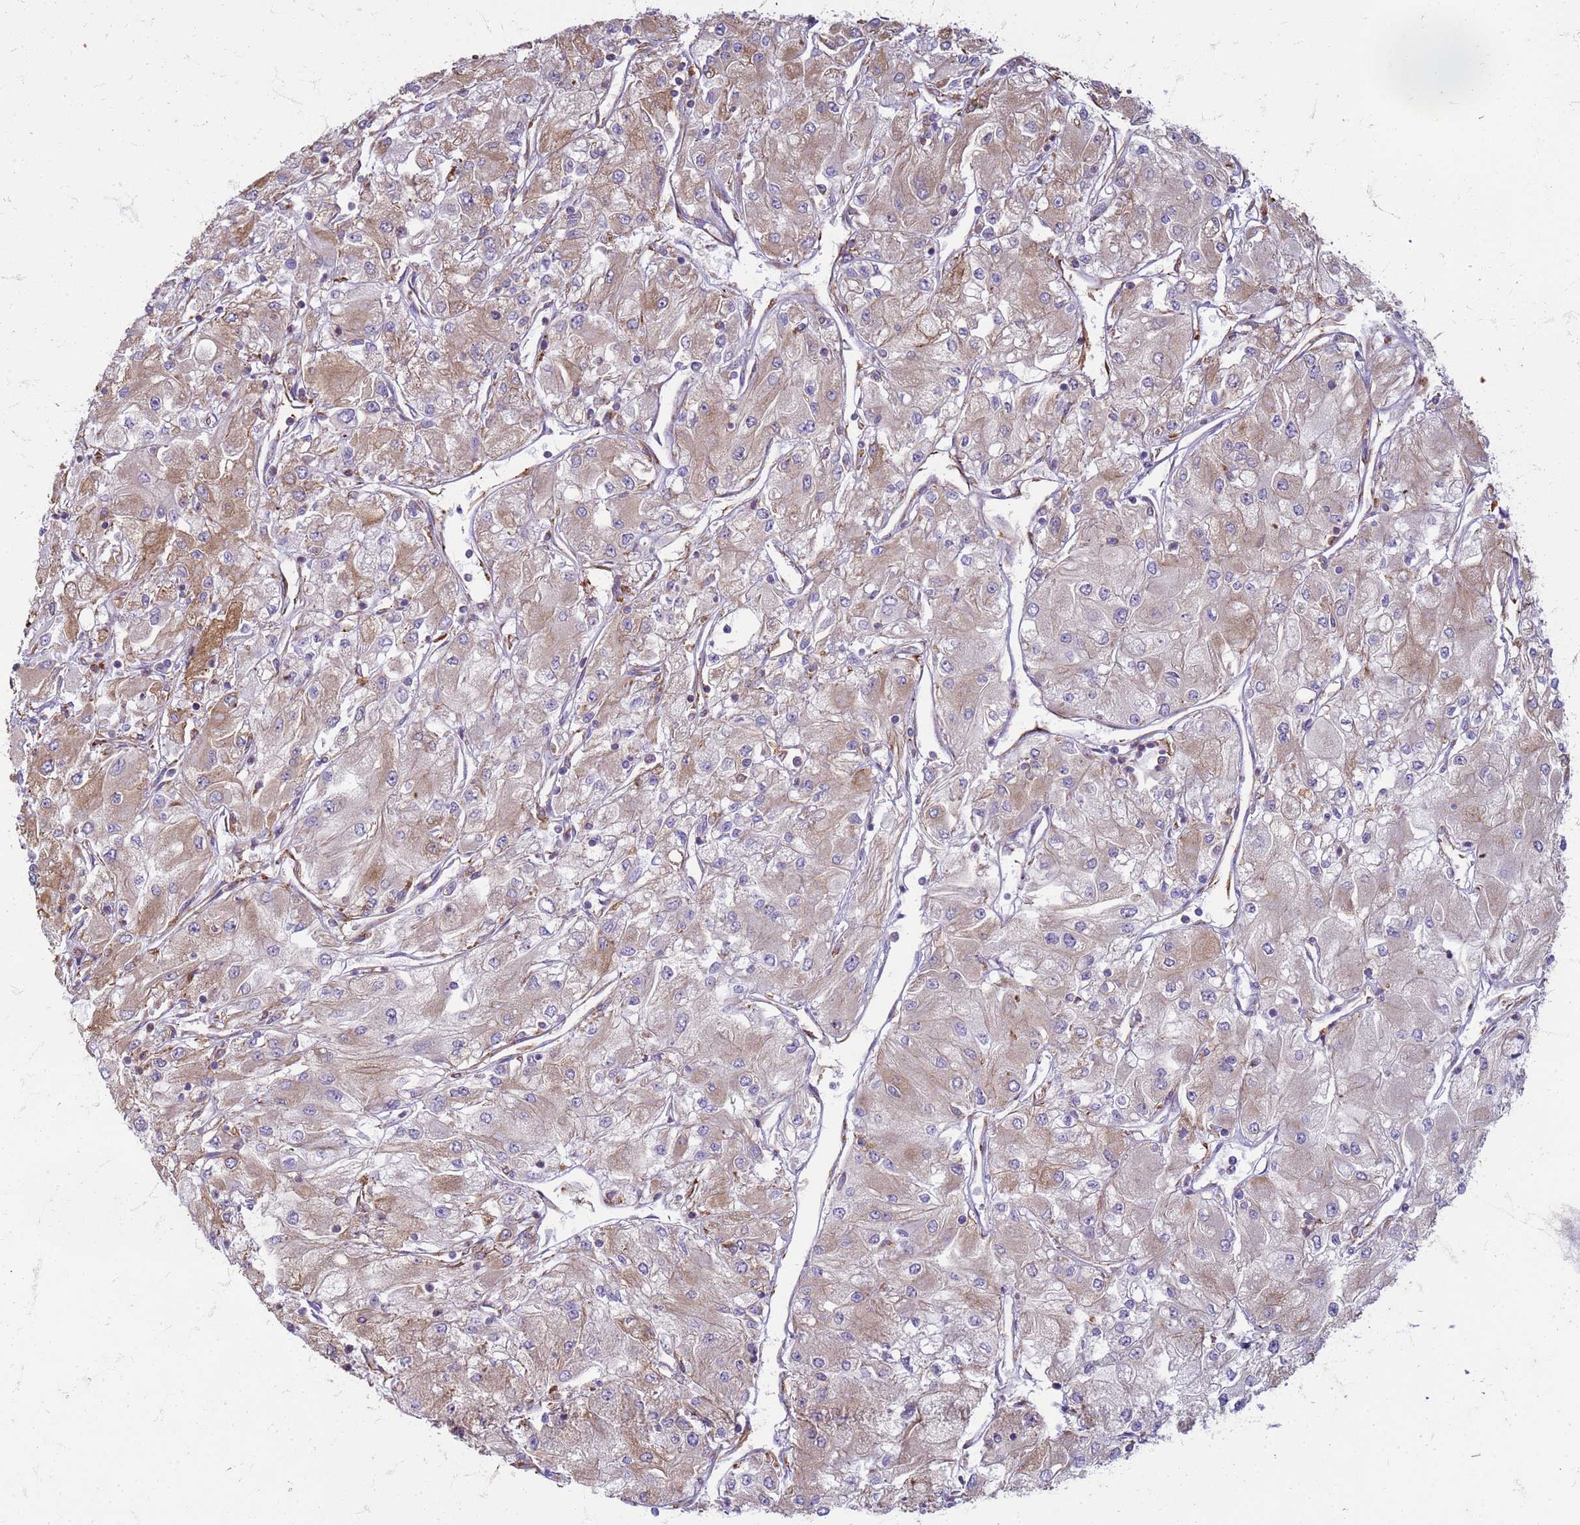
{"staining": {"intensity": "moderate", "quantity": "25%-75%", "location": "cytoplasmic/membranous"}, "tissue": "renal cancer", "cell_type": "Tumor cells", "image_type": "cancer", "snomed": [{"axis": "morphology", "description": "Adenocarcinoma, NOS"}, {"axis": "topography", "description": "Kidney"}], "caption": "An image of human adenocarcinoma (renal) stained for a protein demonstrates moderate cytoplasmic/membranous brown staining in tumor cells.", "gene": "PDK3", "patient": {"sex": "male", "age": 80}}